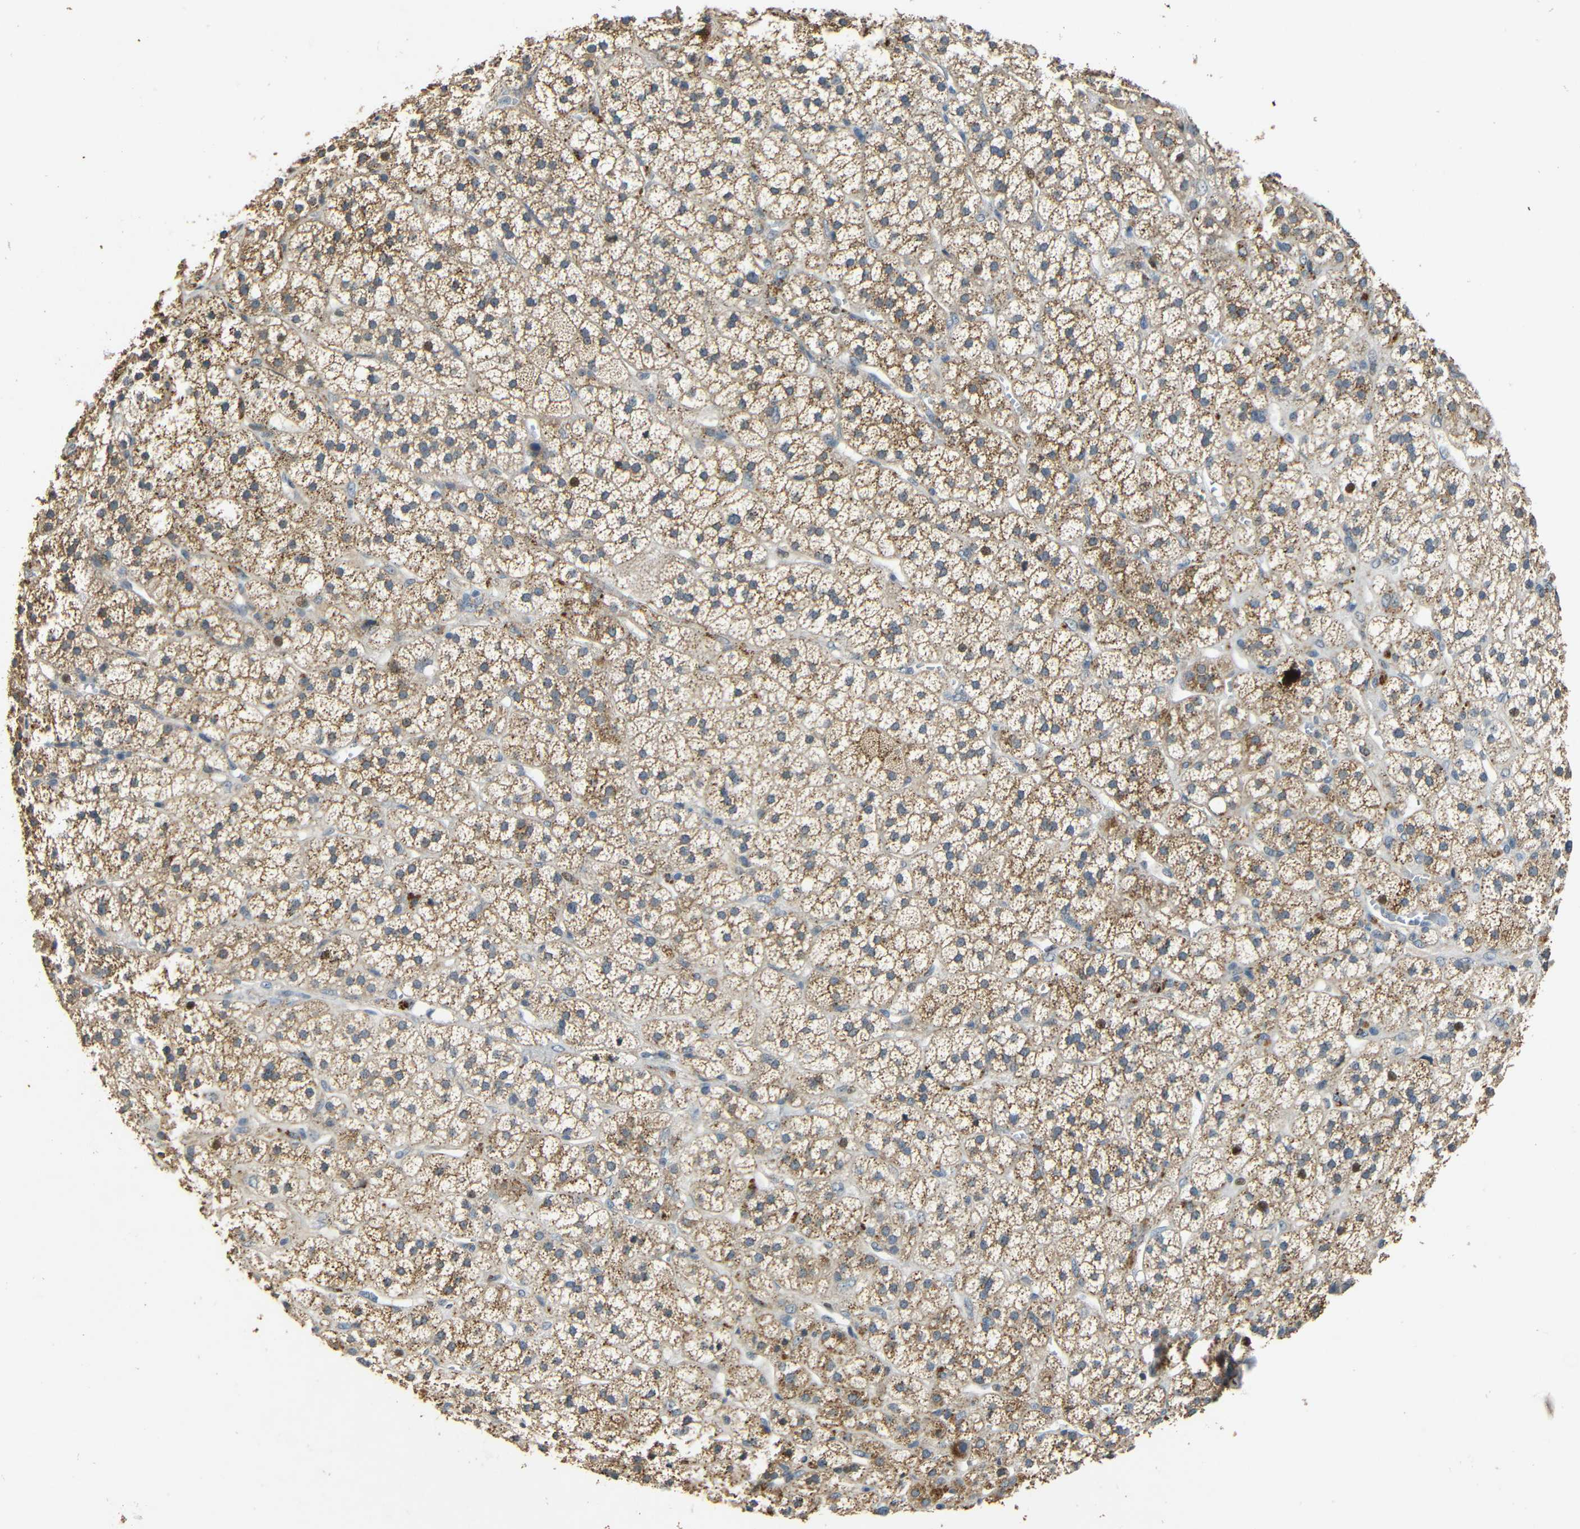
{"staining": {"intensity": "moderate", "quantity": ">75%", "location": "cytoplasmic/membranous"}, "tissue": "adrenal gland", "cell_type": "Glandular cells", "image_type": "normal", "snomed": [{"axis": "morphology", "description": "Normal tissue, NOS"}, {"axis": "topography", "description": "Adrenal gland"}], "caption": "The histopathology image reveals a brown stain indicating the presence of a protein in the cytoplasmic/membranous of glandular cells in adrenal gland.", "gene": "KAZALD1", "patient": {"sex": "male", "age": 56}}